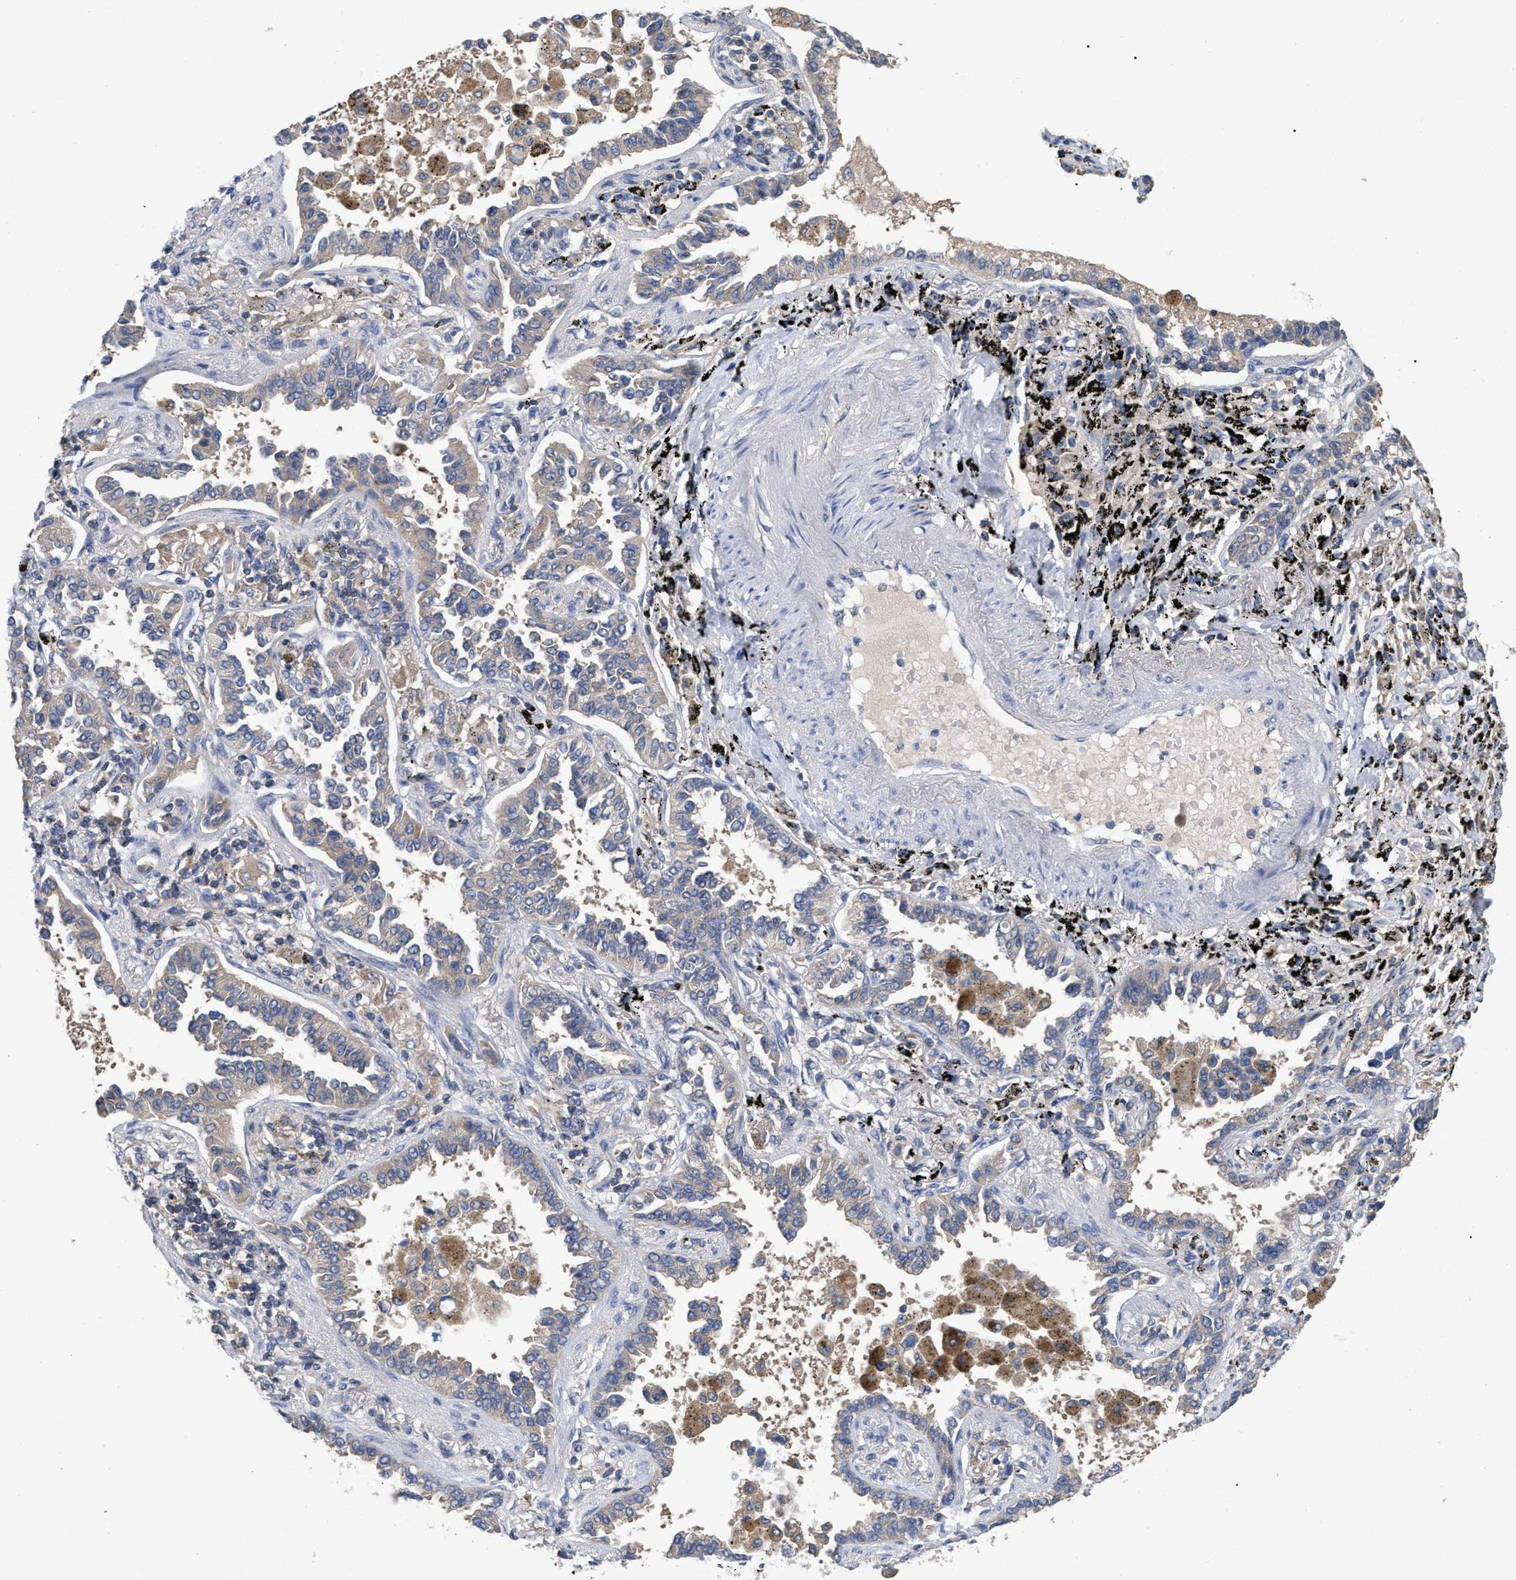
{"staining": {"intensity": "weak", "quantity": "<25%", "location": "cytoplasmic/membranous"}, "tissue": "lung cancer", "cell_type": "Tumor cells", "image_type": "cancer", "snomed": [{"axis": "morphology", "description": "Normal tissue, NOS"}, {"axis": "morphology", "description": "Adenocarcinoma, NOS"}, {"axis": "topography", "description": "Lung"}], "caption": "Lung adenocarcinoma was stained to show a protein in brown. There is no significant staining in tumor cells.", "gene": "RAP1GDS1", "patient": {"sex": "male", "age": 59}}